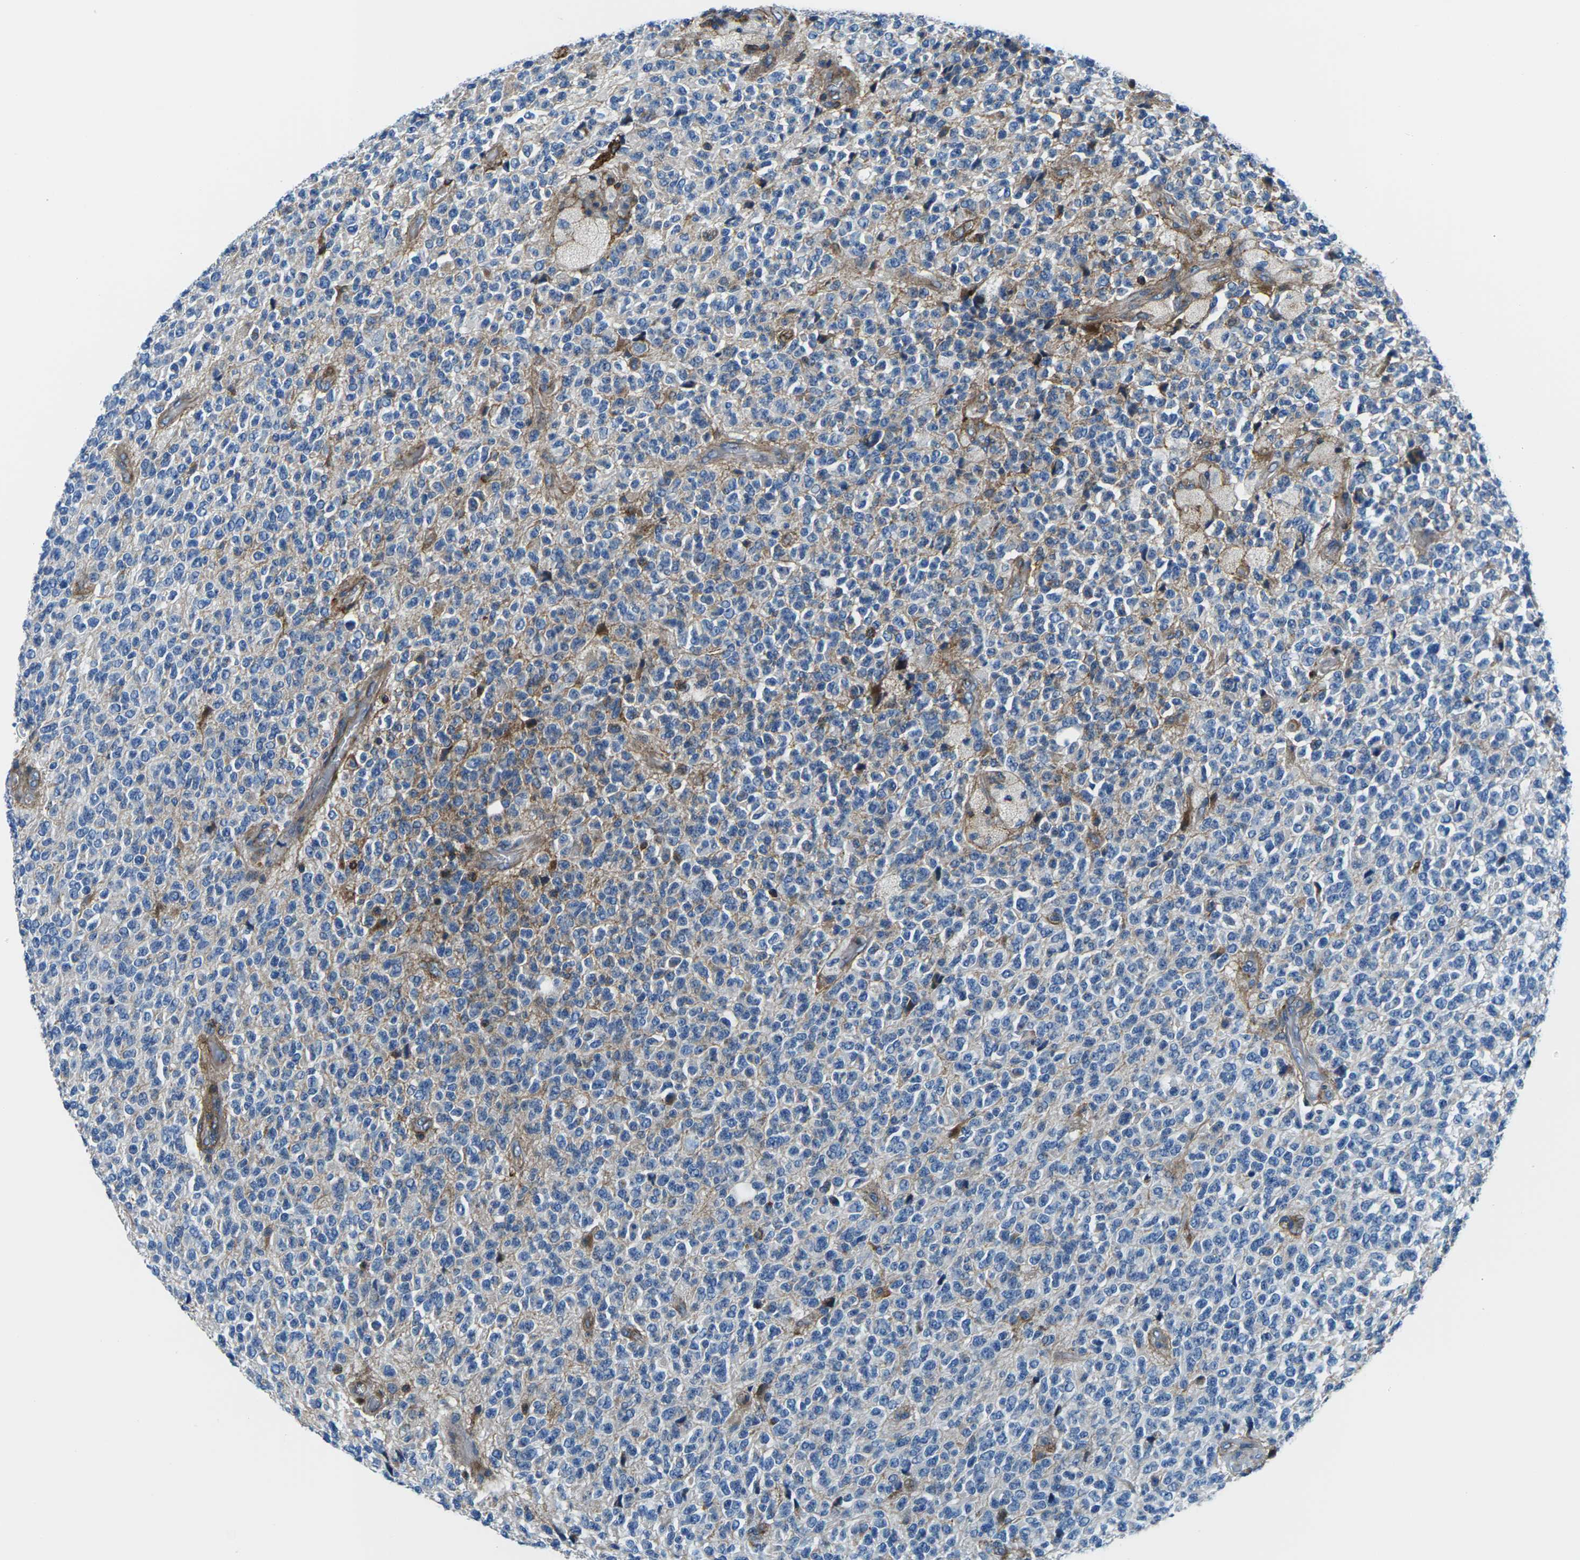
{"staining": {"intensity": "moderate", "quantity": "<25%", "location": "cytoplasmic/membranous"}, "tissue": "glioma", "cell_type": "Tumor cells", "image_type": "cancer", "snomed": [{"axis": "morphology", "description": "Glioma, malignant, High grade"}, {"axis": "topography", "description": "pancreas cauda"}], "caption": "Human malignant glioma (high-grade) stained with a protein marker reveals moderate staining in tumor cells.", "gene": "SOCS4", "patient": {"sex": "male", "age": 60}}